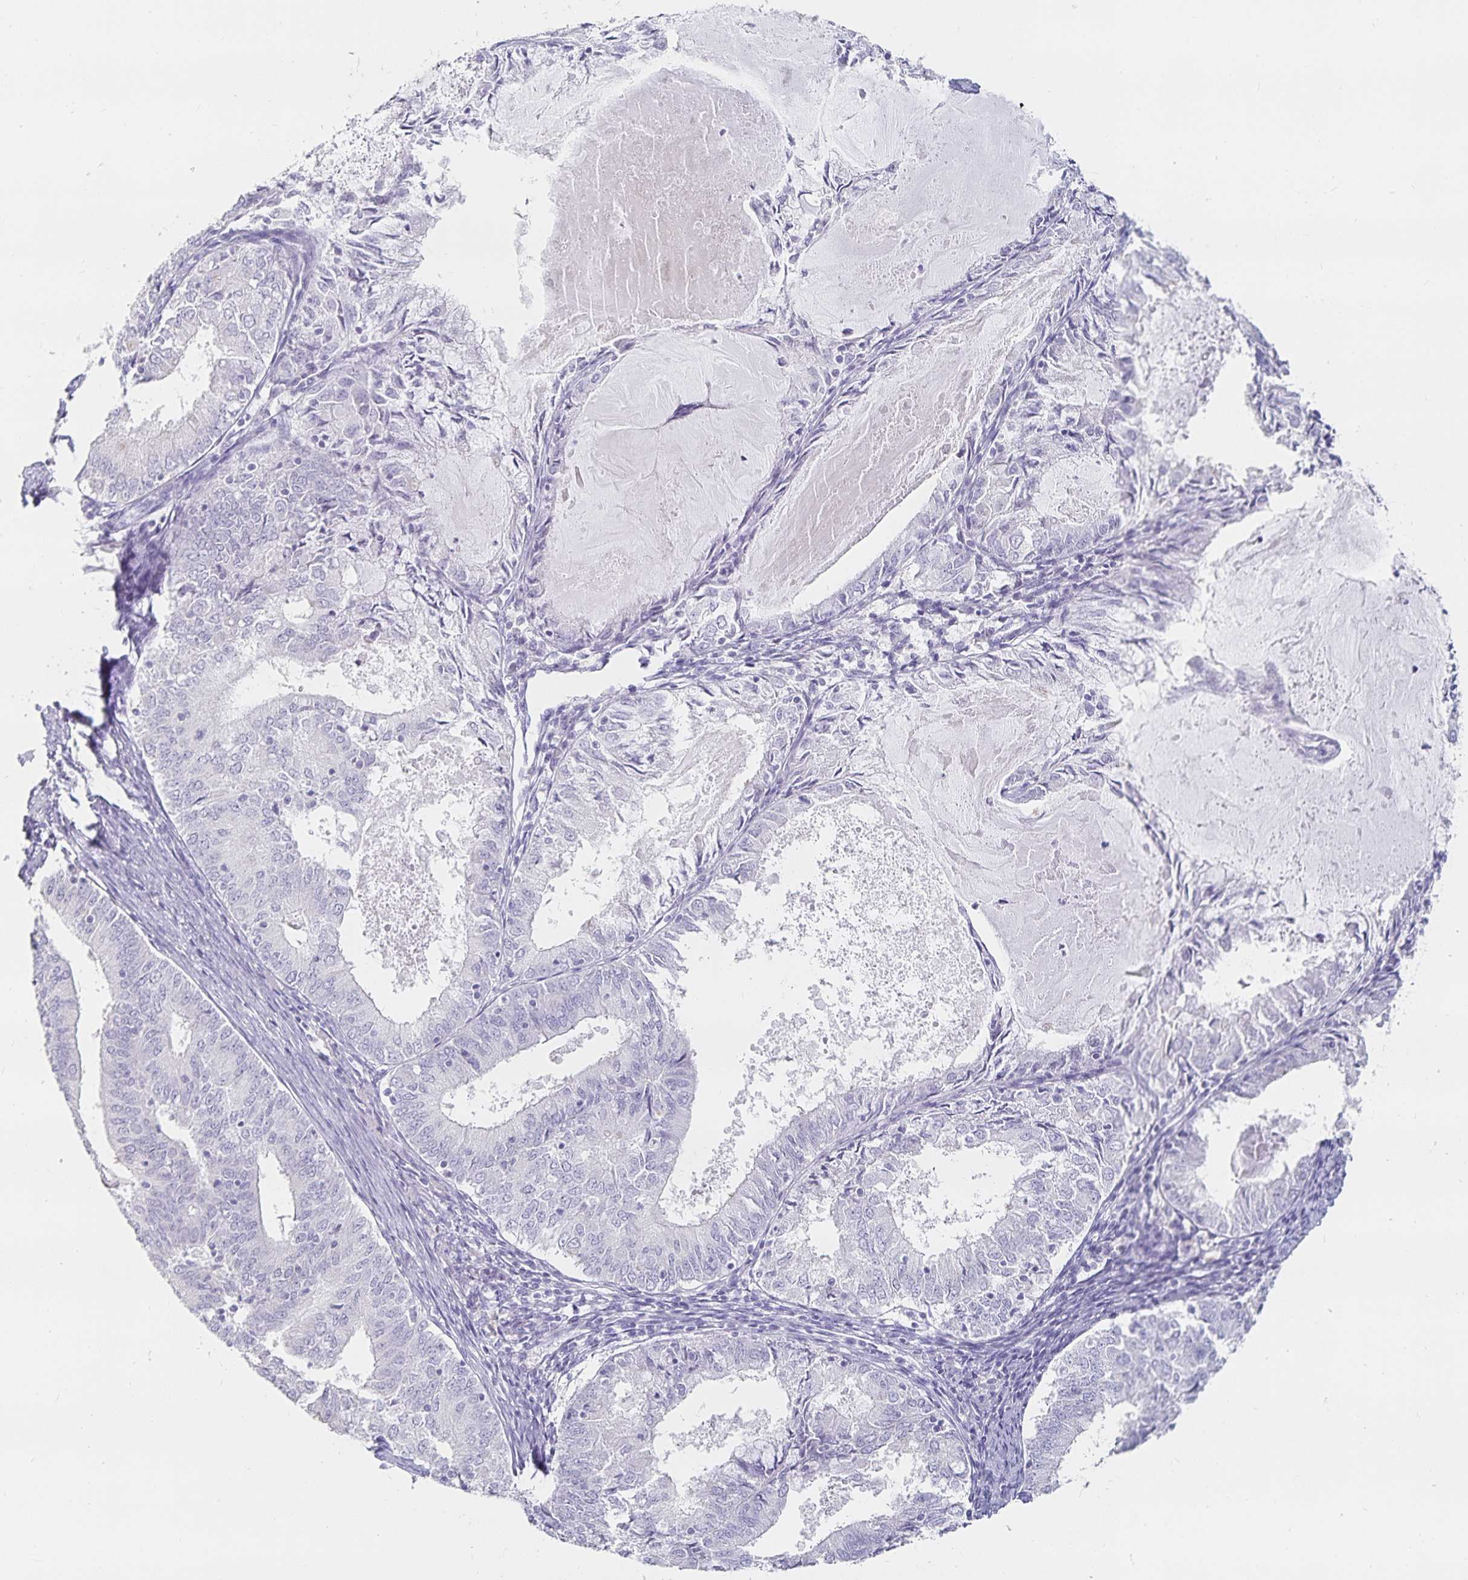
{"staining": {"intensity": "negative", "quantity": "none", "location": "none"}, "tissue": "endometrial cancer", "cell_type": "Tumor cells", "image_type": "cancer", "snomed": [{"axis": "morphology", "description": "Adenocarcinoma, NOS"}, {"axis": "topography", "description": "Endometrium"}], "caption": "A high-resolution micrograph shows IHC staining of endometrial adenocarcinoma, which exhibits no significant expression in tumor cells.", "gene": "SFTPA1", "patient": {"sex": "female", "age": 57}}